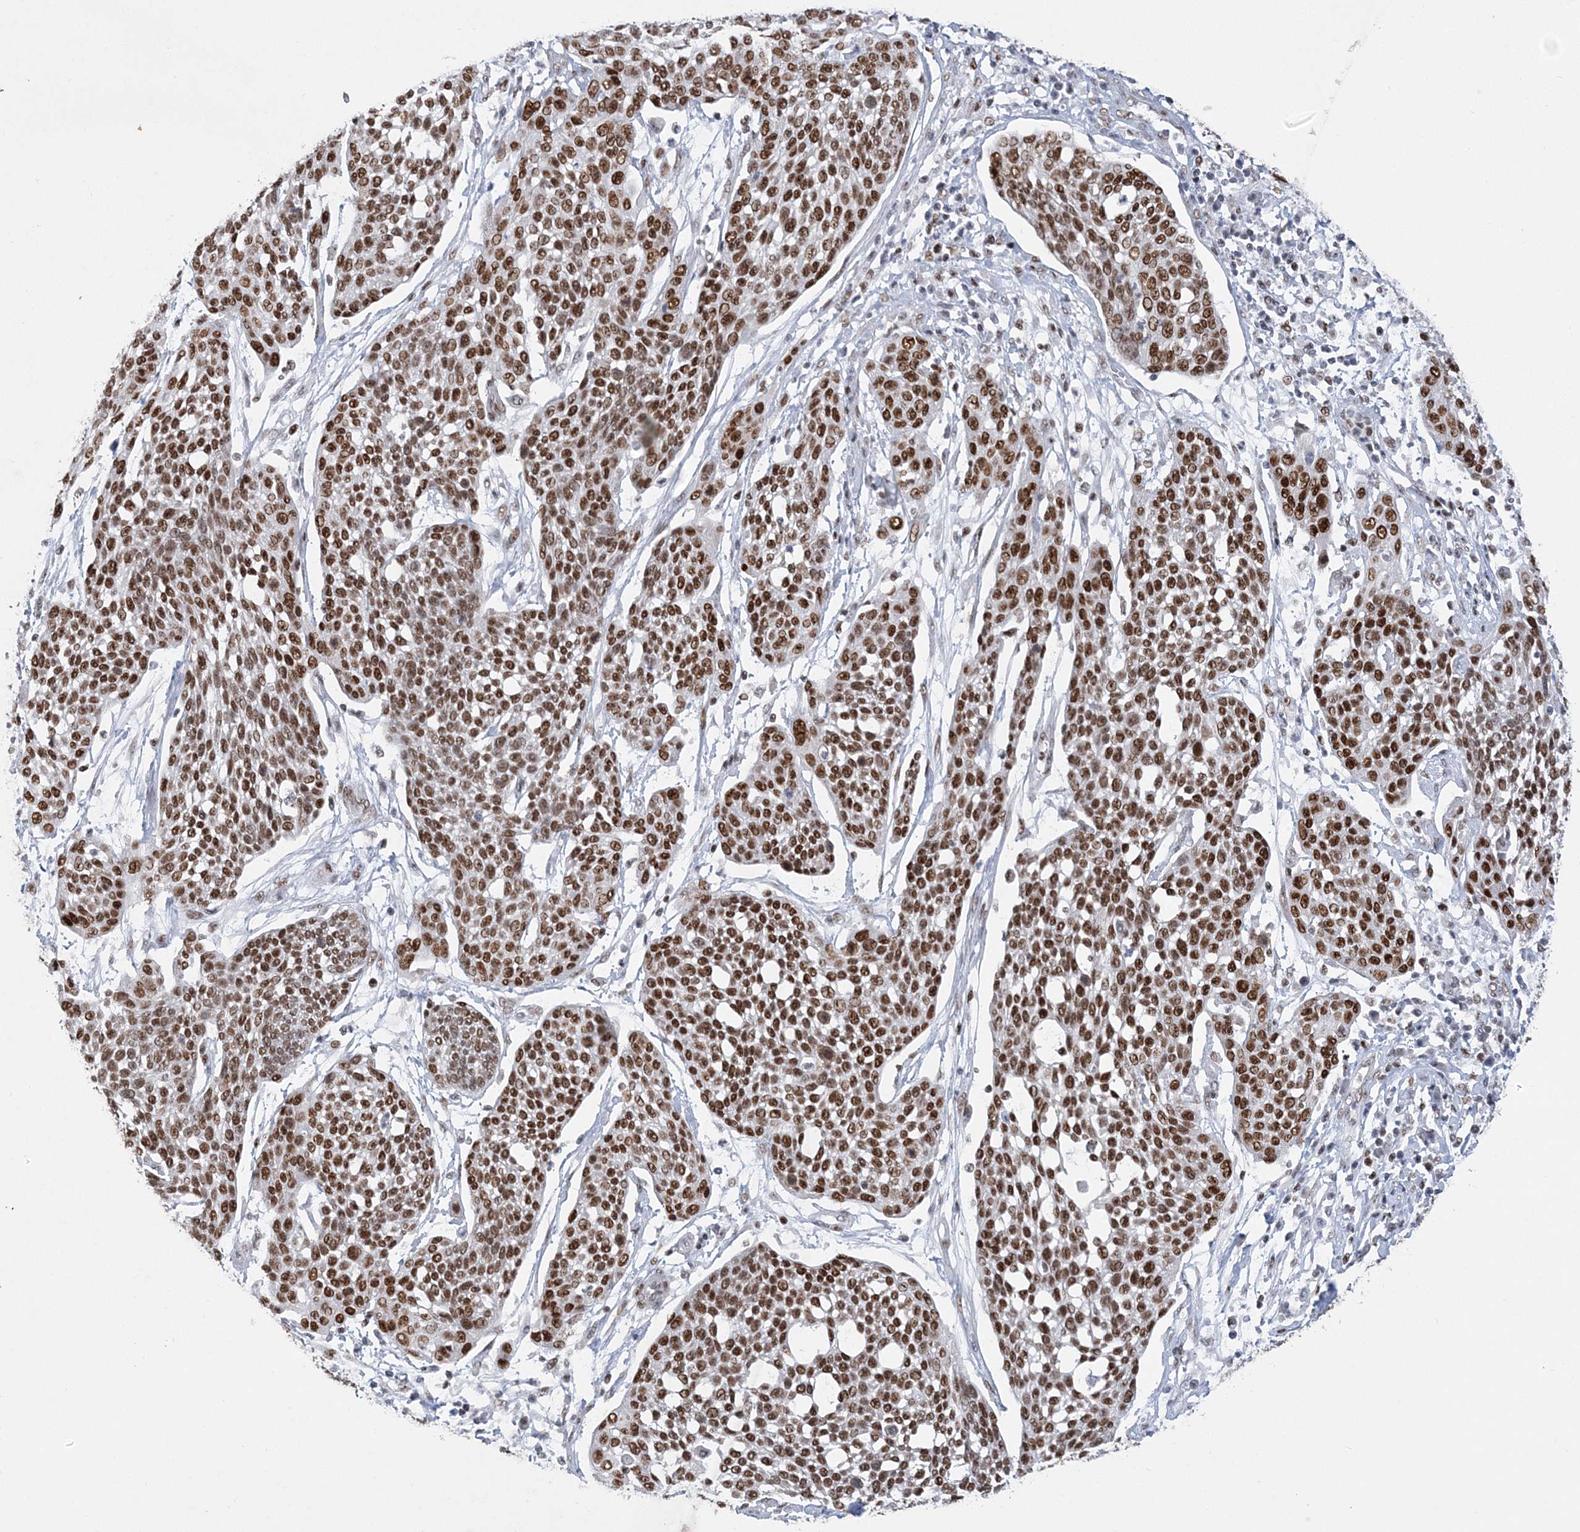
{"staining": {"intensity": "strong", "quantity": ">75%", "location": "nuclear"}, "tissue": "cervical cancer", "cell_type": "Tumor cells", "image_type": "cancer", "snomed": [{"axis": "morphology", "description": "Squamous cell carcinoma, NOS"}, {"axis": "topography", "description": "Cervix"}], "caption": "Cervical cancer was stained to show a protein in brown. There is high levels of strong nuclear expression in approximately >75% of tumor cells.", "gene": "ZBTB7A", "patient": {"sex": "female", "age": 34}}